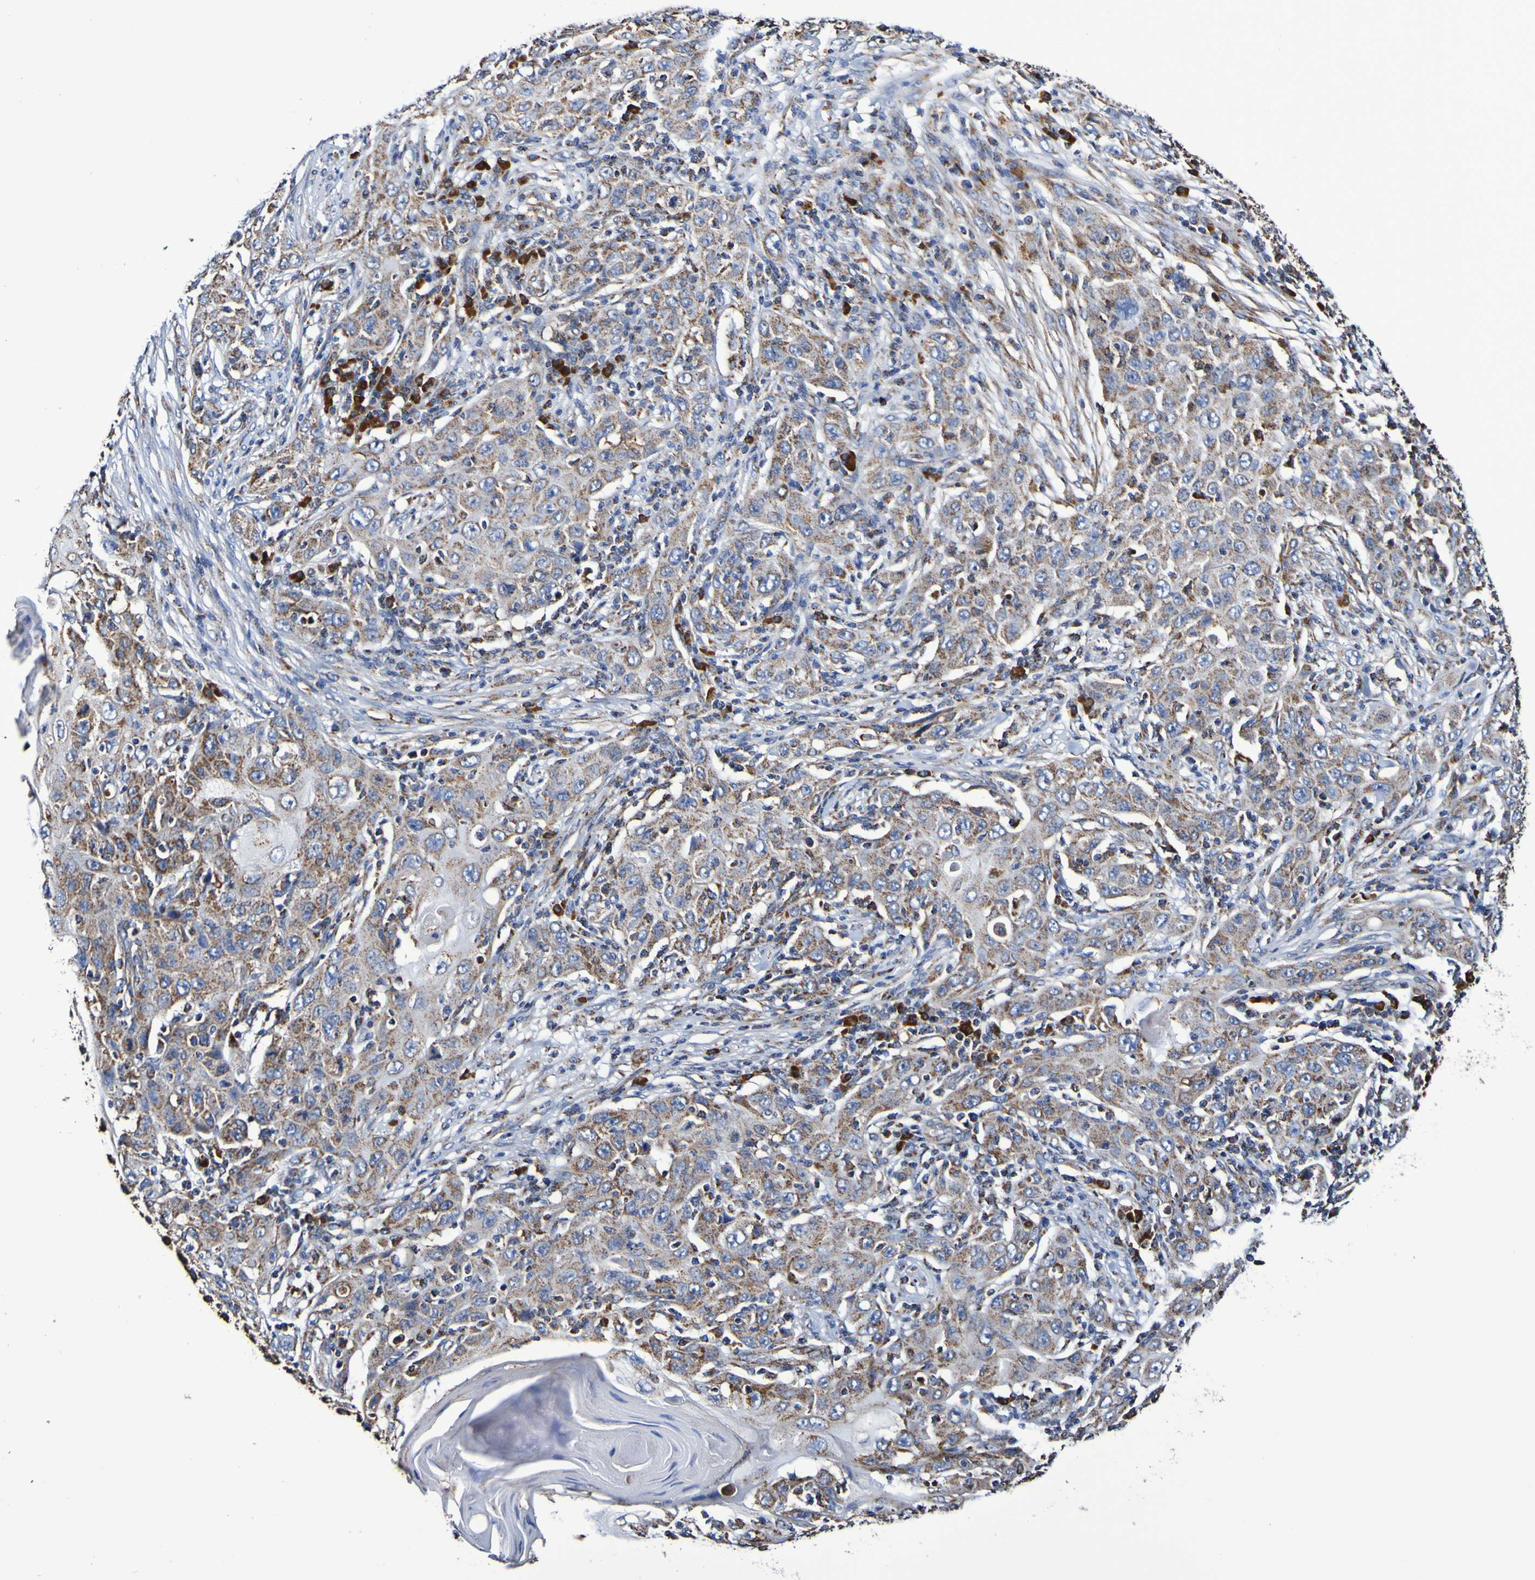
{"staining": {"intensity": "weak", "quantity": ">75%", "location": "cytoplasmic/membranous"}, "tissue": "skin cancer", "cell_type": "Tumor cells", "image_type": "cancer", "snomed": [{"axis": "morphology", "description": "Squamous cell carcinoma, NOS"}, {"axis": "topography", "description": "Skin"}], "caption": "A brown stain labels weak cytoplasmic/membranous positivity of a protein in human skin squamous cell carcinoma tumor cells. The protein is stained brown, and the nuclei are stained in blue (DAB IHC with brightfield microscopy, high magnification).", "gene": "IL18R1", "patient": {"sex": "female", "age": 88}}